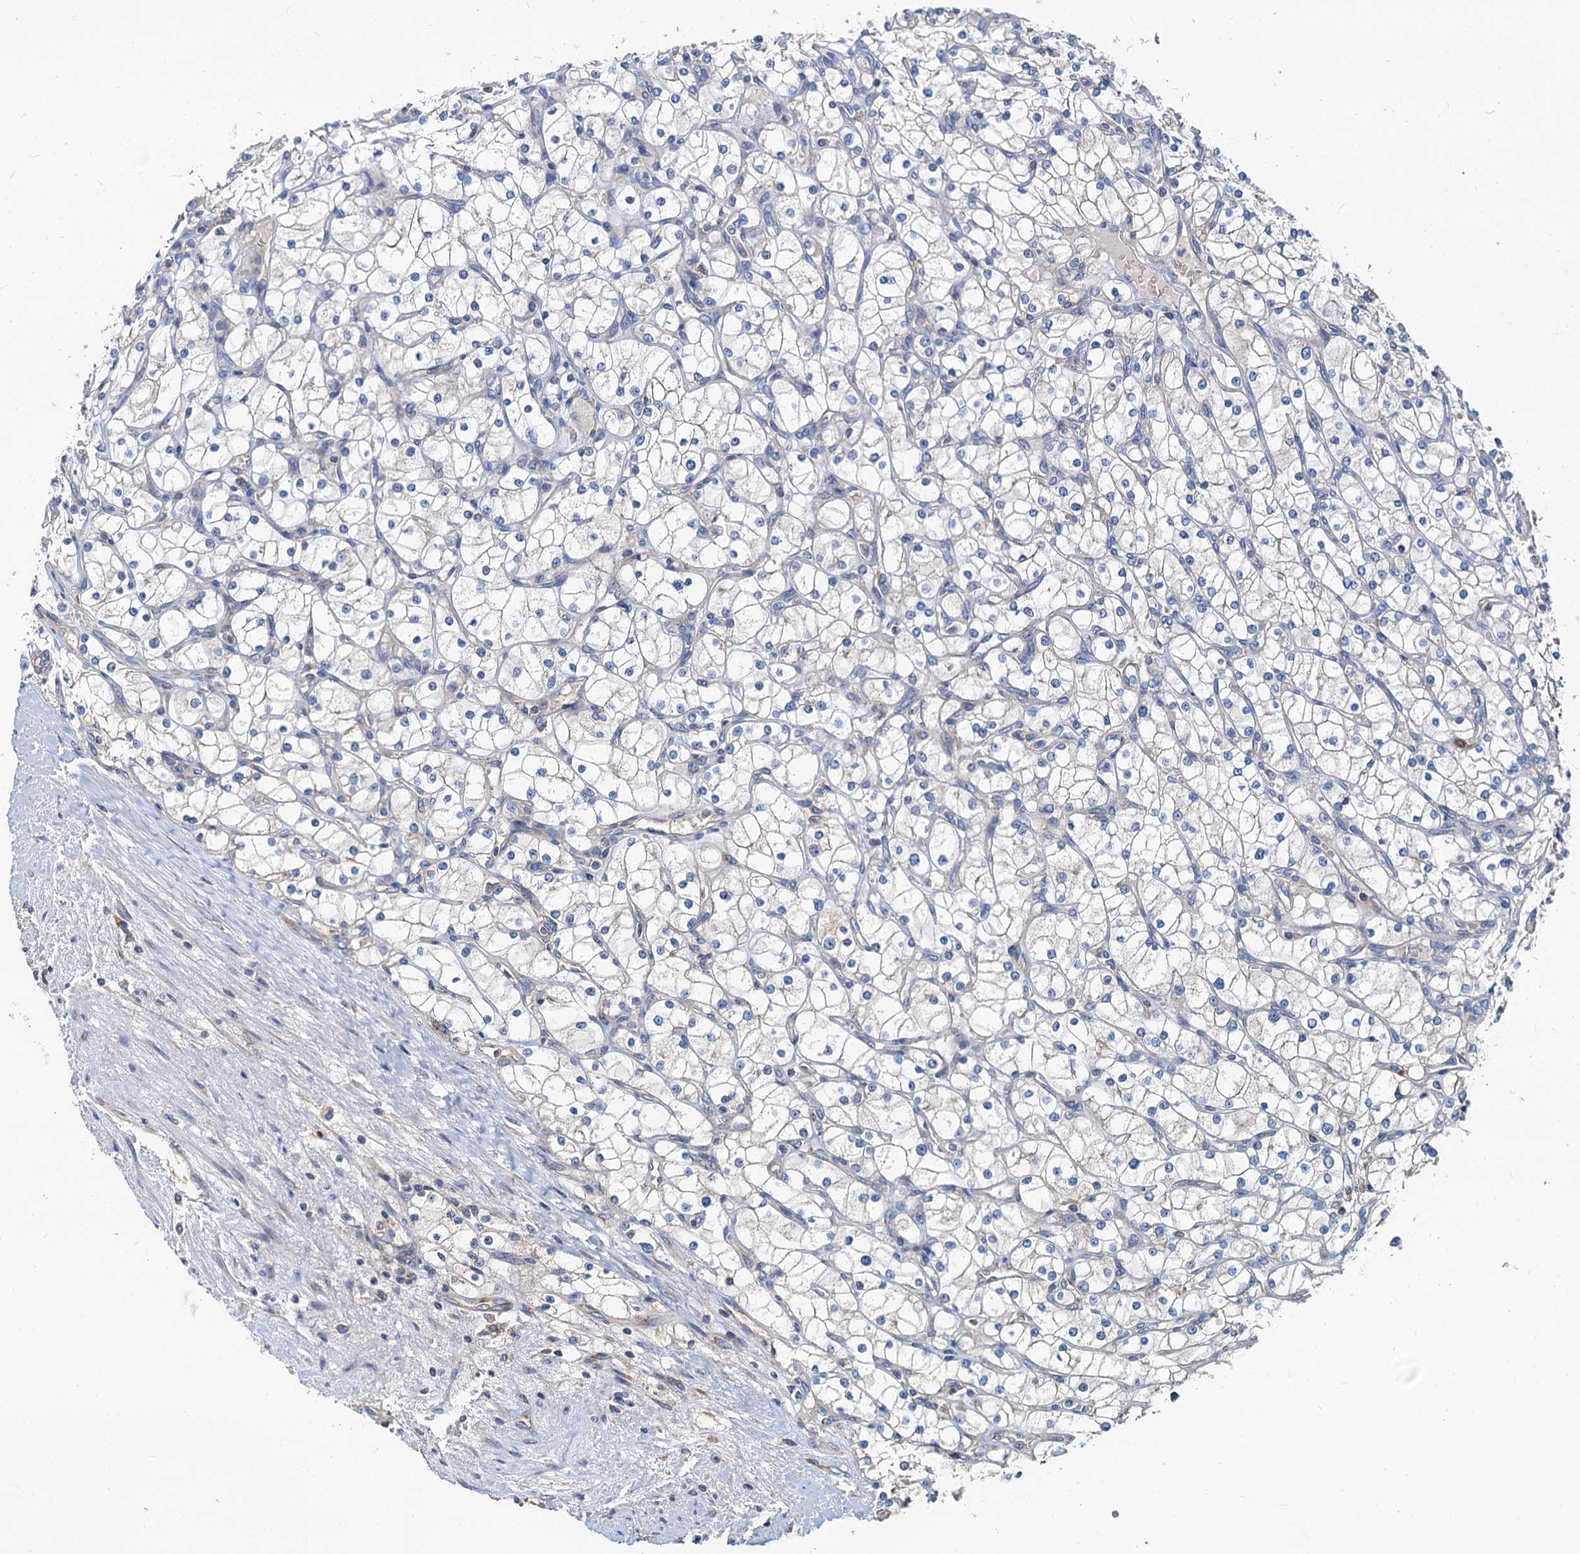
{"staining": {"intensity": "negative", "quantity": "none", "location": "none"}, "tissue": "renal cancer", "cell_type": "Tumor cells", "image_type": "cancer", "snomed": [{"axis": "morphology", "description": "Adenocarcinoma, NOS"}, {"axis": "topography", "description": "Kidney"}], "caption": "IHC micrograph of neoplastic tissue: human adenocarcinoma (renal) stained with DAB (3,3'-diaminobenzidine) displays no significant protein expression in tumor cells.", "gene": "NKAPD1", "patient": {"sex": "male", "age": 80}}